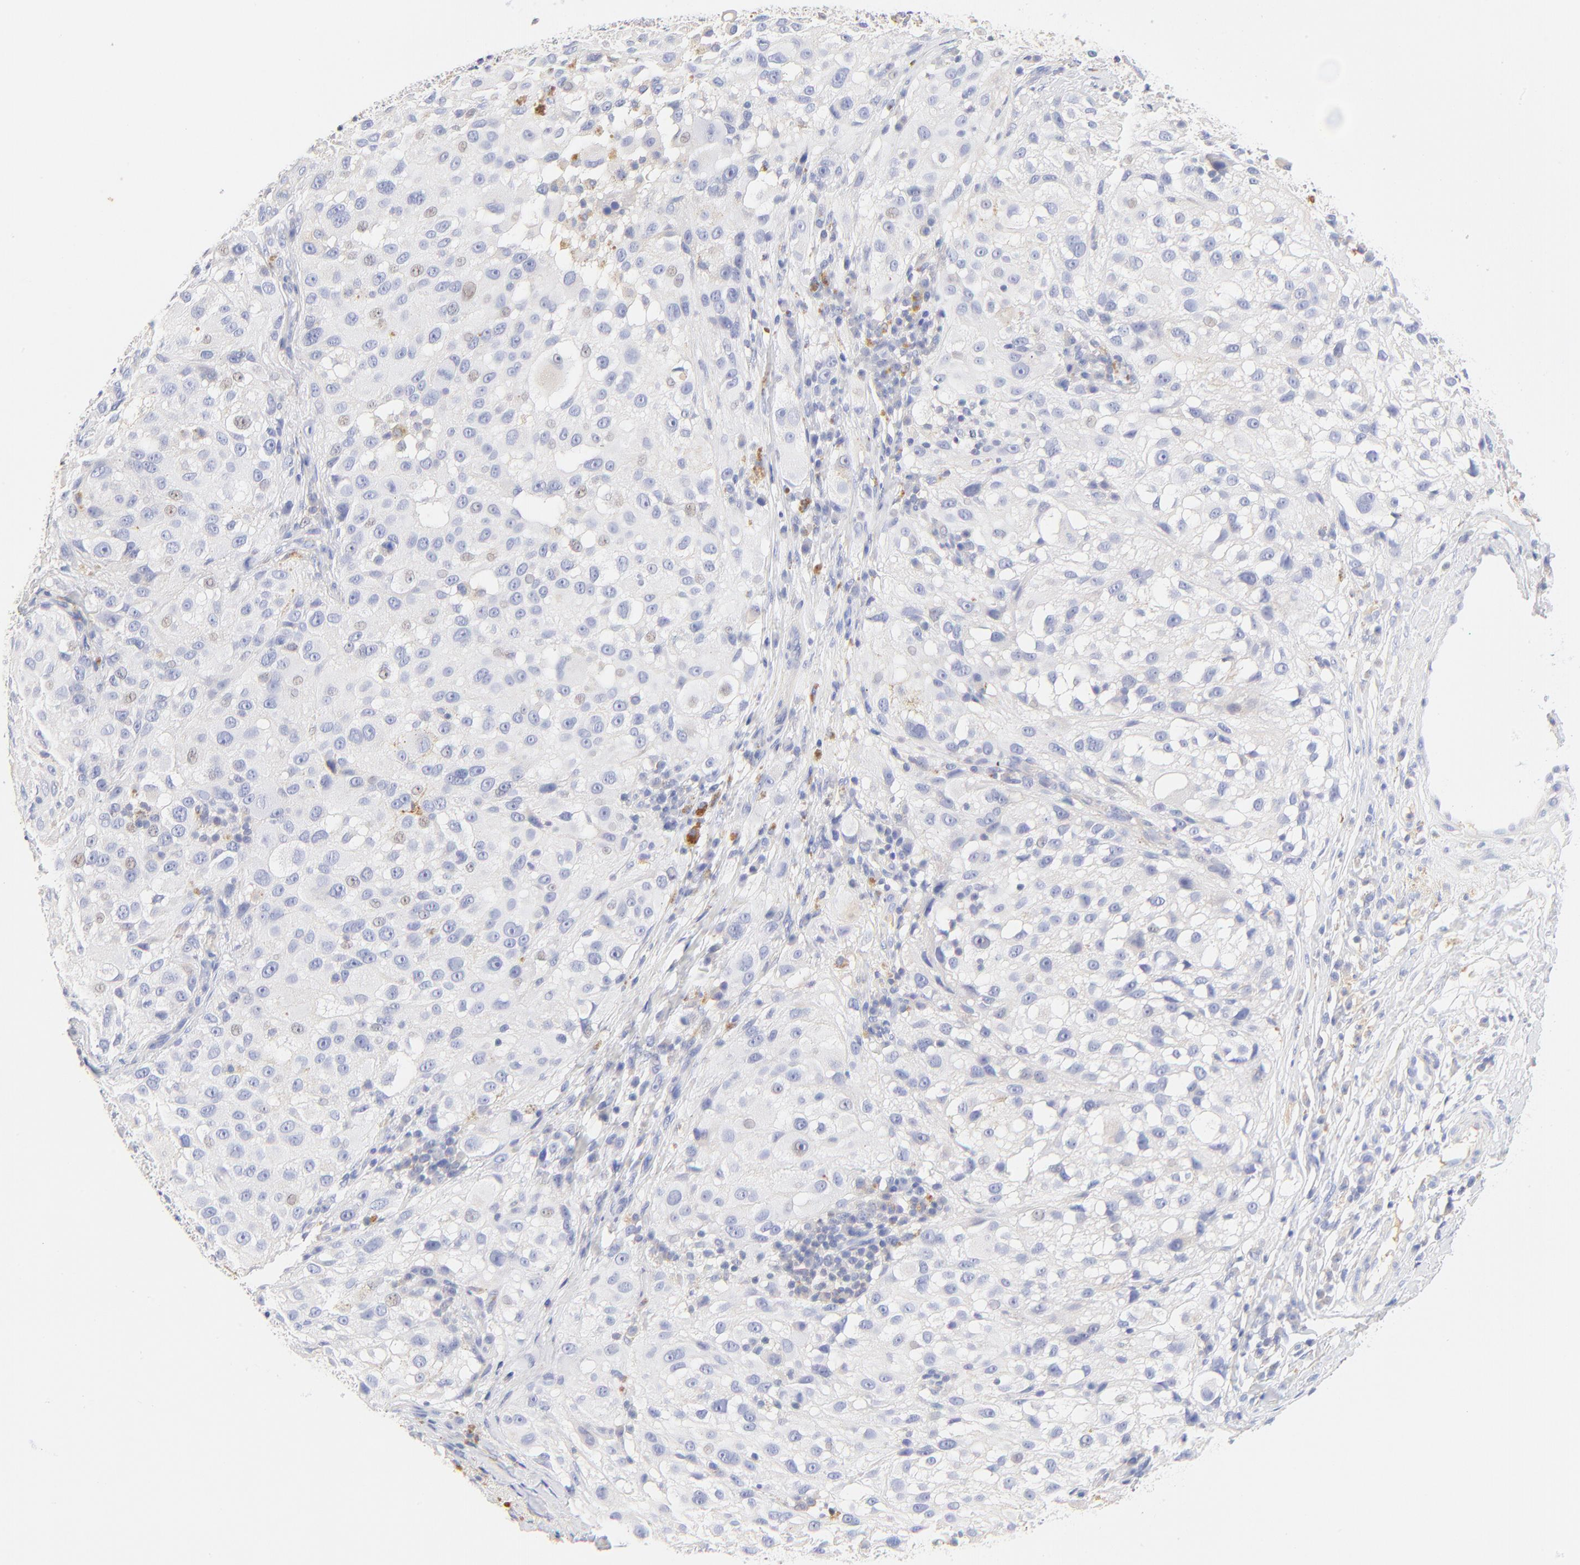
{"staining": {"intensity": "negative", "quantity": "none", "location": "none"}, "tissue": "melanoma", "cell_type": "Tumor cells", "image_type": "cancer", "snomed": [{"axis": "morphology", "description": "Necrosis, NOS"}, {"axis": "morphology", "description": "Malignant melanoma, NOS"}, {"axis": "topography", "description": "Skin"}], "caption": "A micrograph of malignant melanoma stained for a protein reveals no brown staining in tumor cells.", "gene": "MDGA2", "patient": {"sex": "female", "age": 87}}